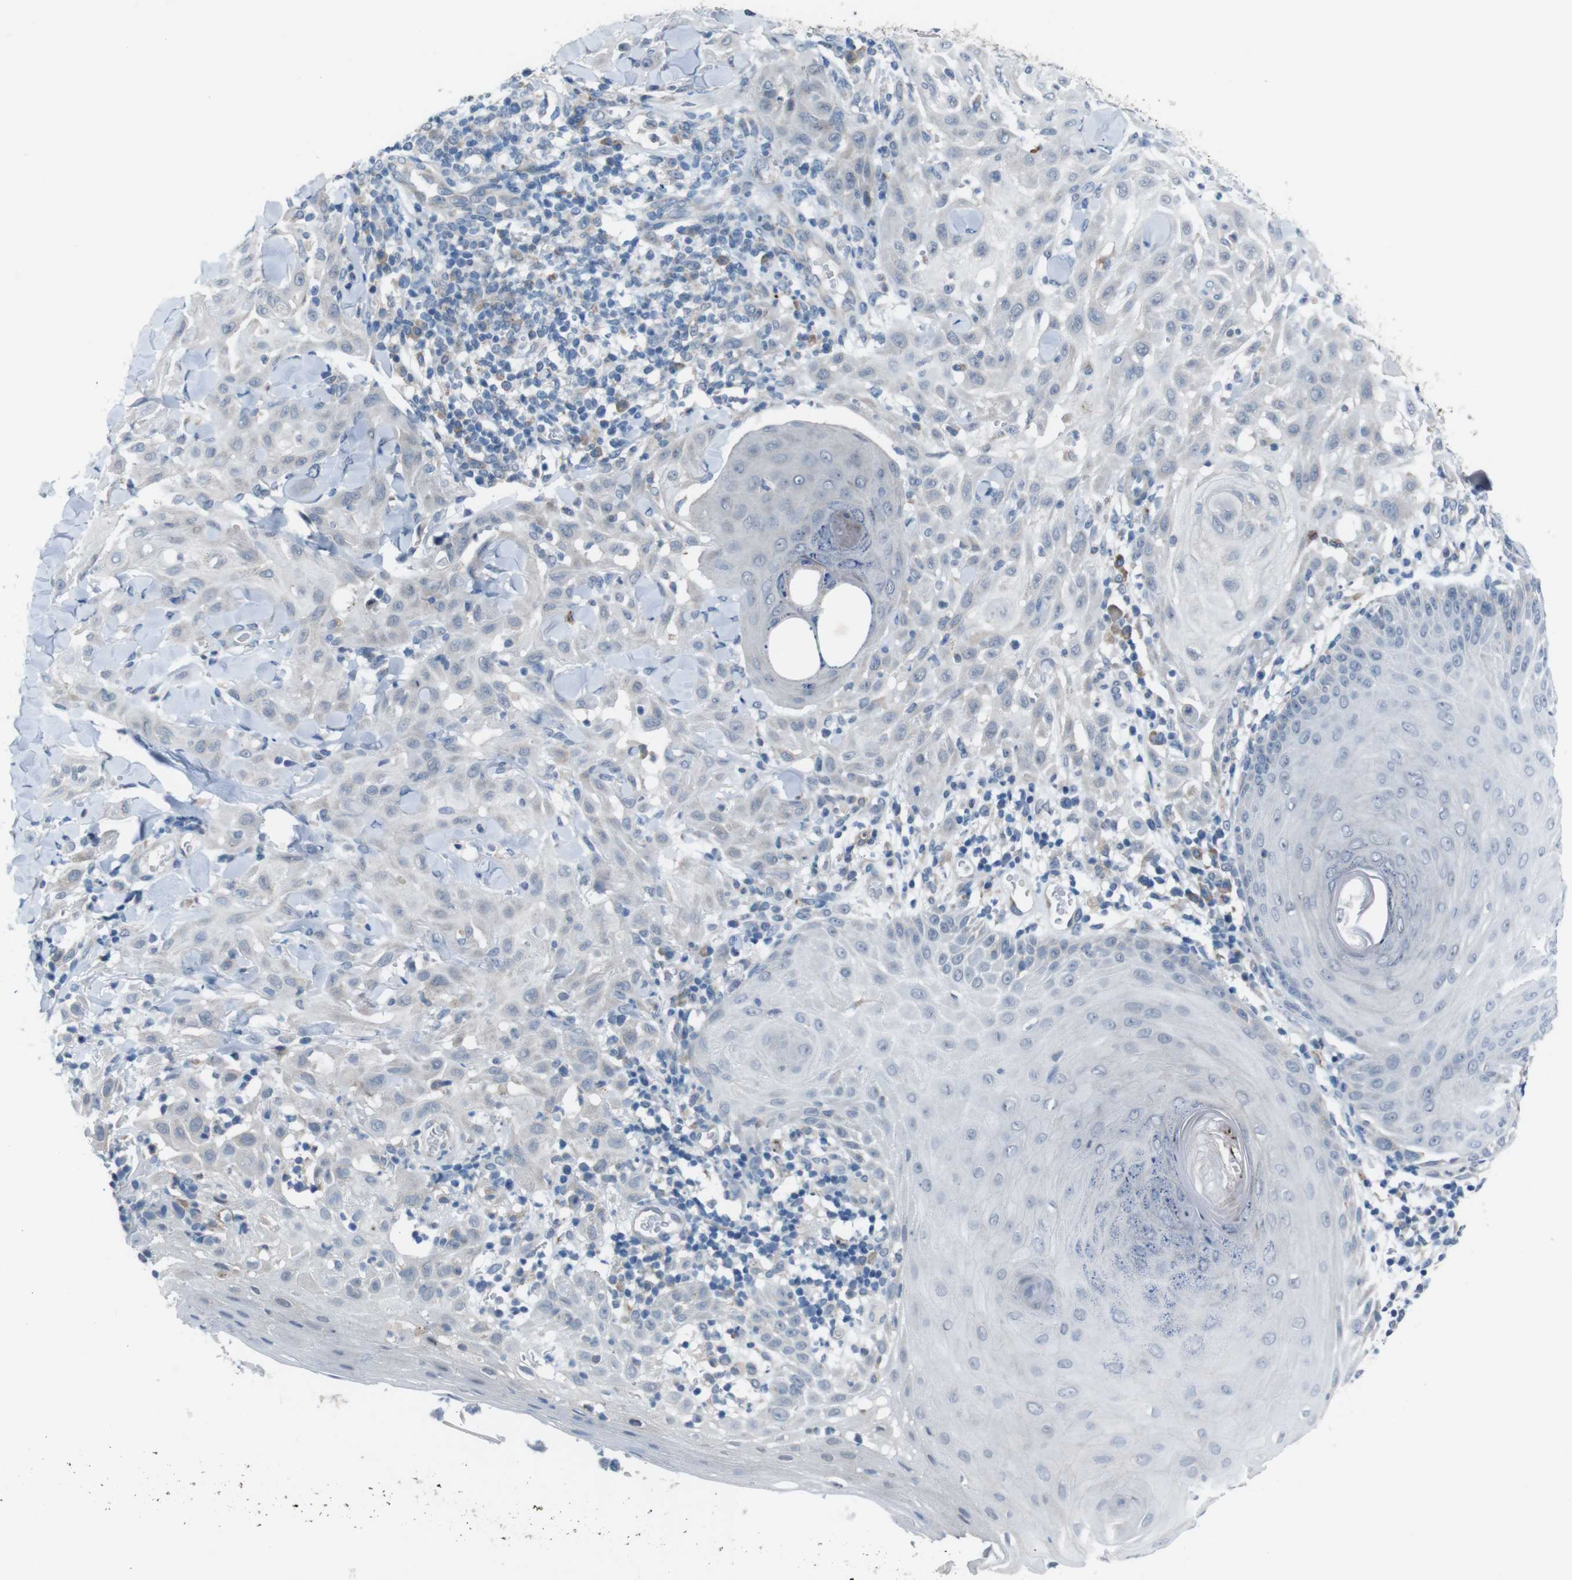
{"staining": {"intensity": "negative", "quantity": "none", "location": "none"}, "tissue": "skin cancer", "cell_type": "Tumor cells", "image_type": "cancer", "snomed": [{"axis": "morphology", "description": "Squamous cell carcinoma, NOS"}, {"axis": "topography", "description": "Skin"}], "caption": "Immunohistochemistry micrograph of neoplastic tissue: skin cancer (squamous cell carcinoma) stained with DAB shows no significant protein positivity in tumor cells. (Stains: DAB (3,3'-diaminobenzidine) immunohistochemistry (IHC) with hematoxylin counter stain, Microscopy: brightfield microscopy at high magnification).", "gene": "CDH22", "patient": {"sex": "male", "age": 24}}